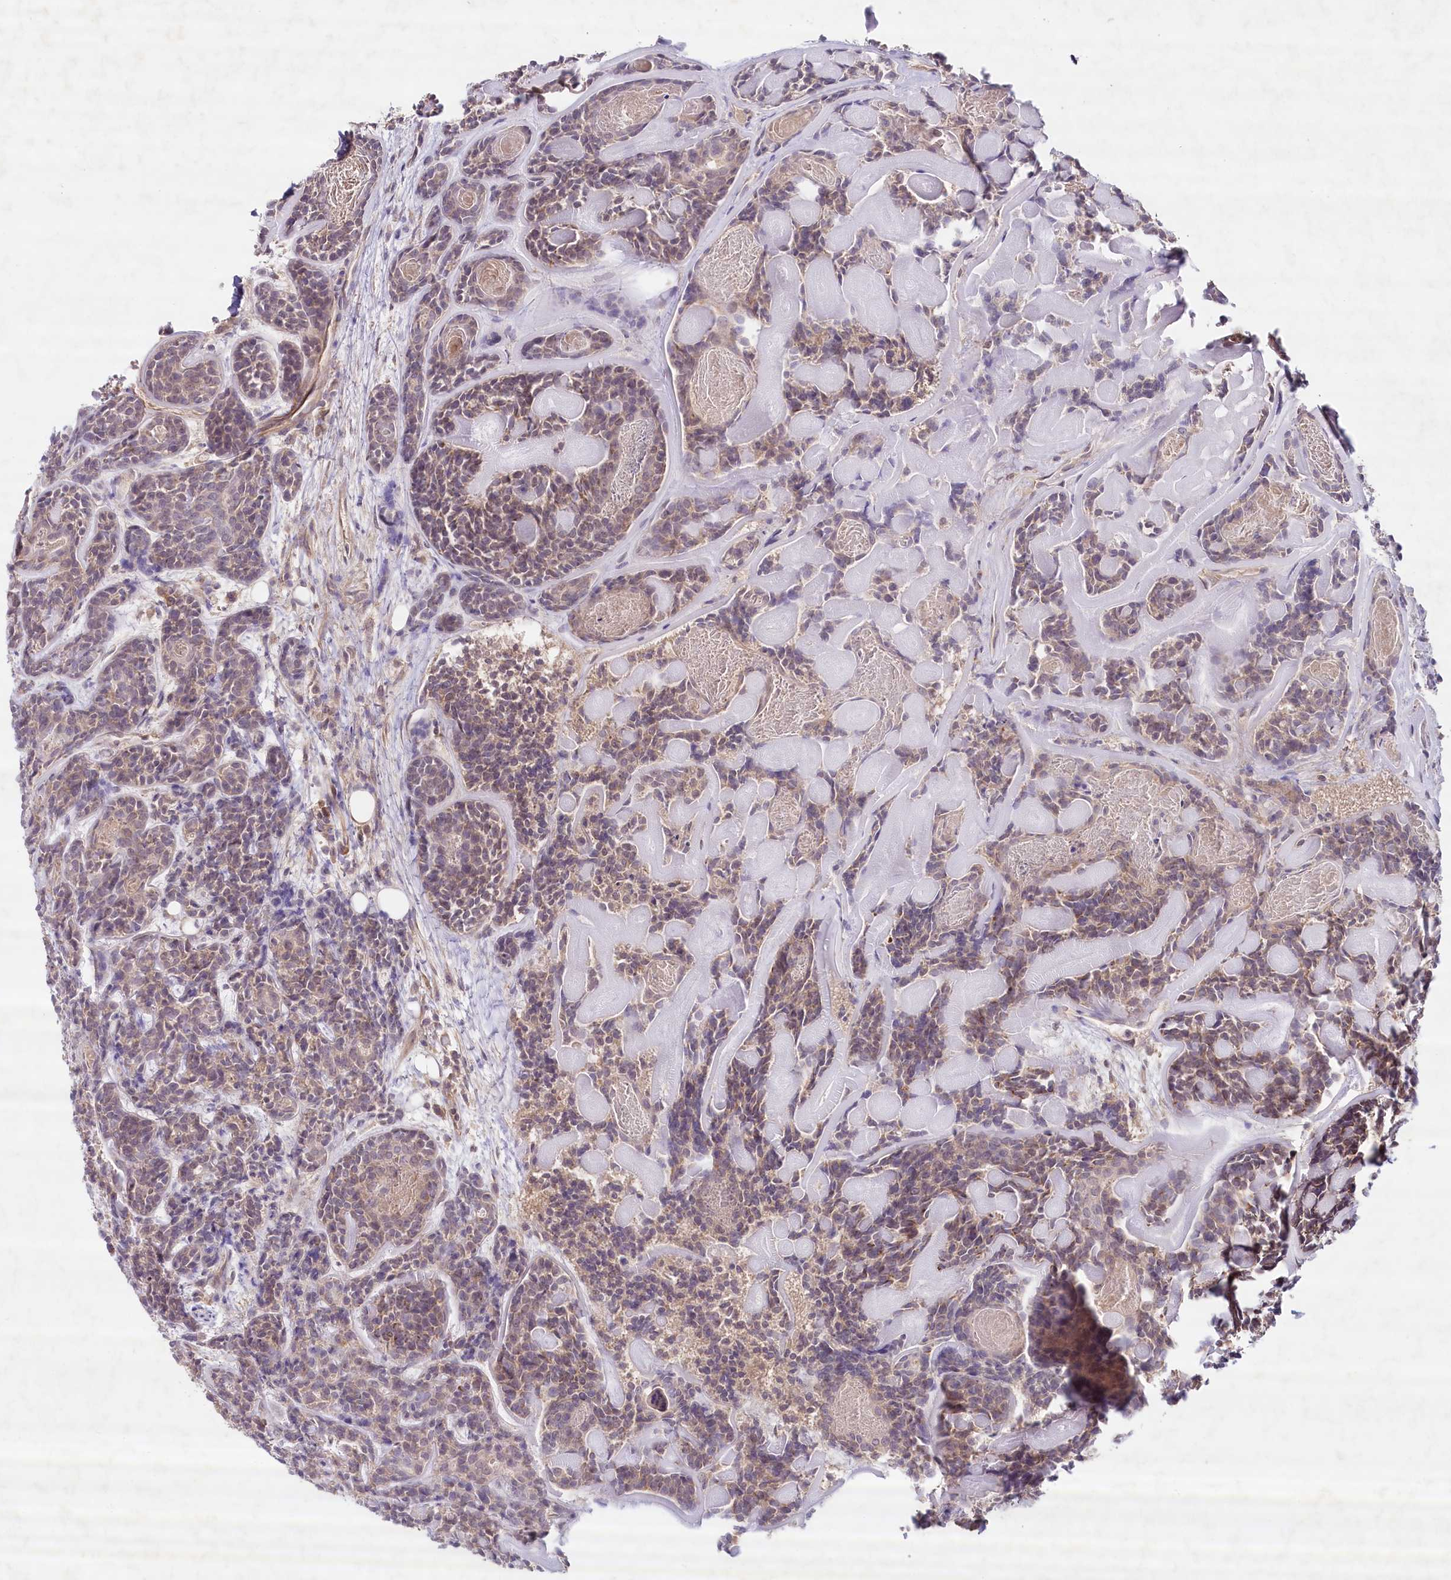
{"staining": {"intensity": "weak", "quantity": "25%-75%", "location": "cytoplasmic/membranous"}, "tissue": "head and neck cancer", "cell_type": "Tumor cells", "image_type": "cancer", "snomed": [{"axis": "morphology", "description": "Adenocarcinoma, NOS"}, {"axis": "topography", "description": "Salivary gland"}, {"axis": "topography", "description": "Head-Neck"}], "caption": "Adenocarcinoma (head and neck) tissue demonstrates weak cytoplasmic/membranous staining in approximately 25%-75% of tumor cells The protein of interest is stained brown, and the nuclei are stained in blue (DAB (3,3'-diaminobenzidine) IHC with brightfield microscopy, high magnification).", "gene": "TNIP1", "patient": {"sex": "female", "age": 63}}